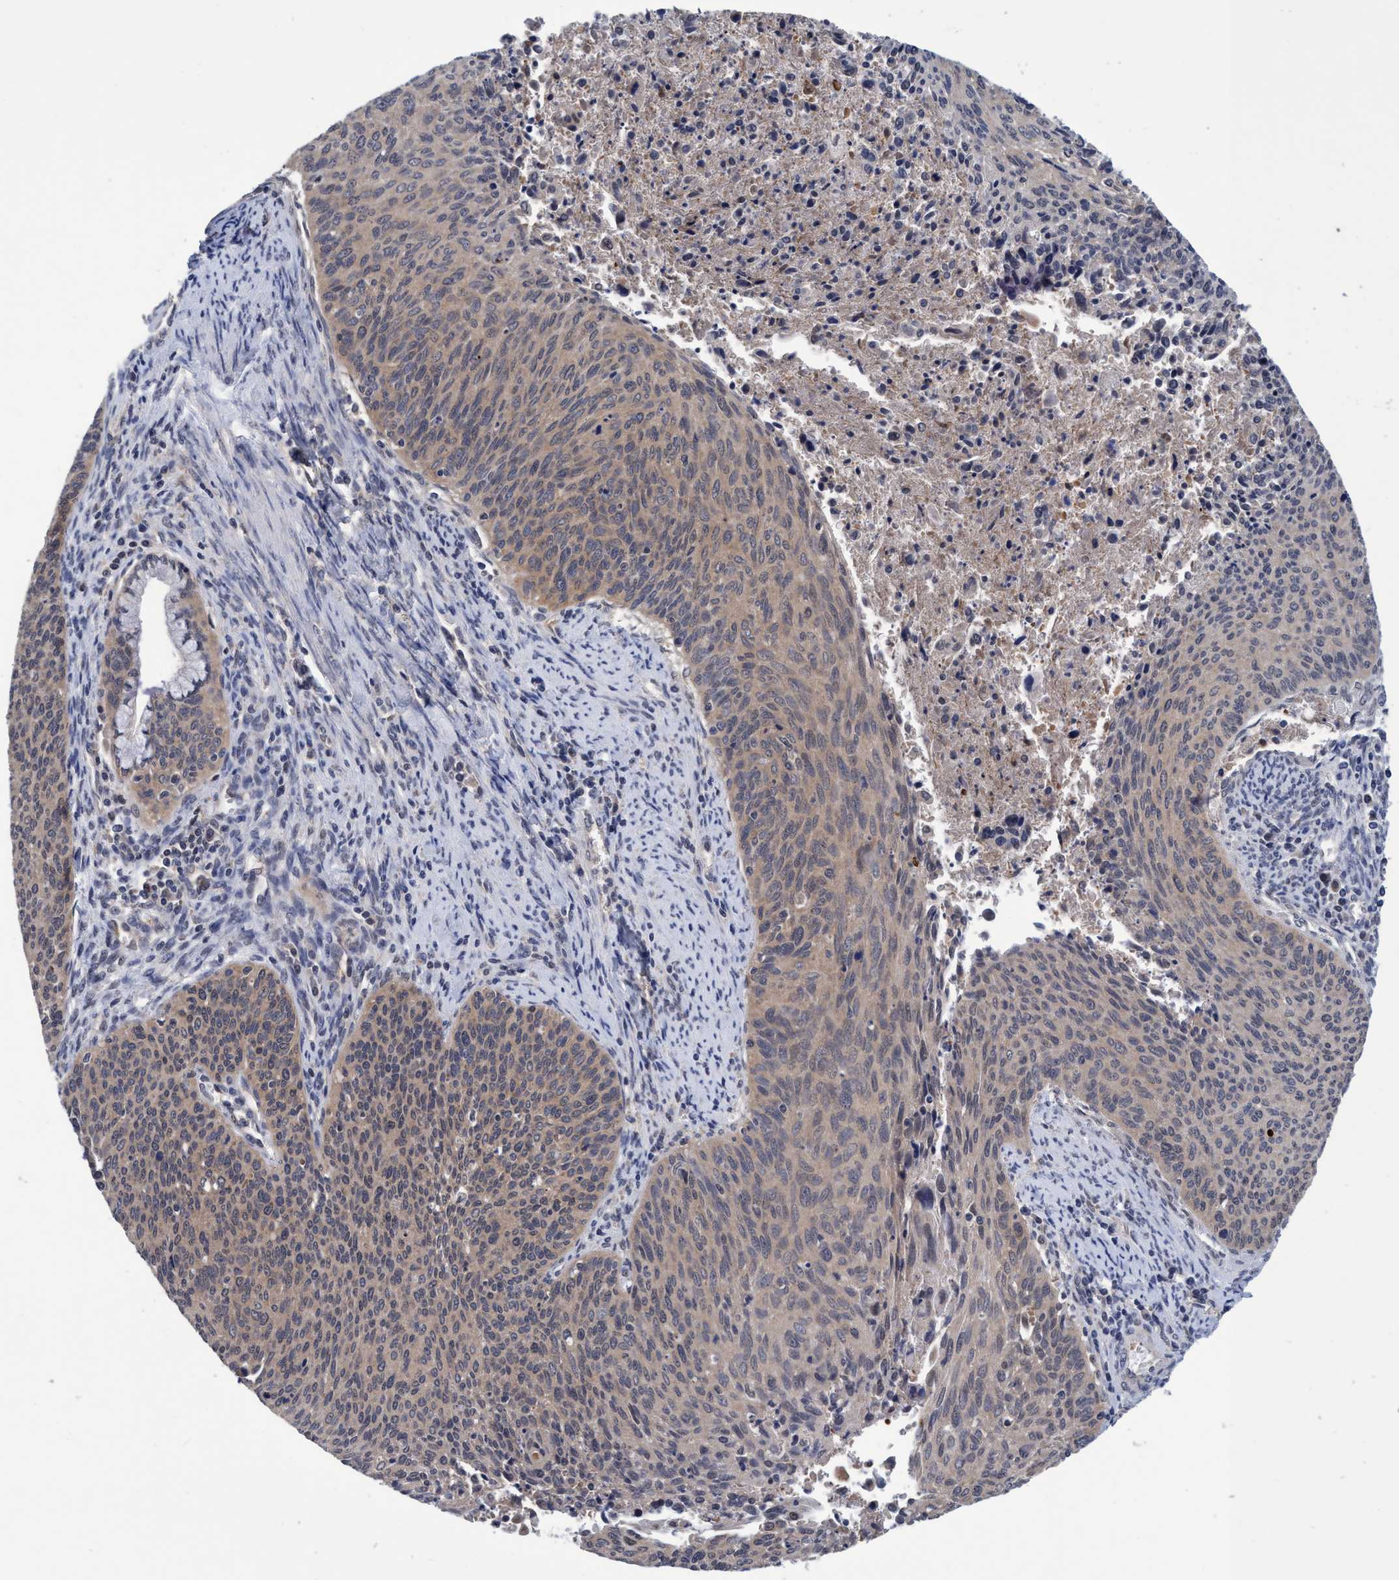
{"staining": {"intensity": "weak", "quantity": ">75%", "location": "cytoplasmic/membranous,nuclear"}, "tissue": "cervical cancer", "cell_type": "Tumor cells", "image_type": "cancer", "snomed": [{"axis": "morphology", "description": "Squamous cell carcinoma, NOS"}, {"axis": "topography", "description": "Cervix"}], "caption": "Cervical cancer (squamous cell carcinoma) tissue displays weak cytoplasmic/membranous and nuclear positivity in about >75% of tumor cells, visualized by immunohistochemistry.", "gene": "PSMD12", "patient": {"sex": "female", "age": 55}}